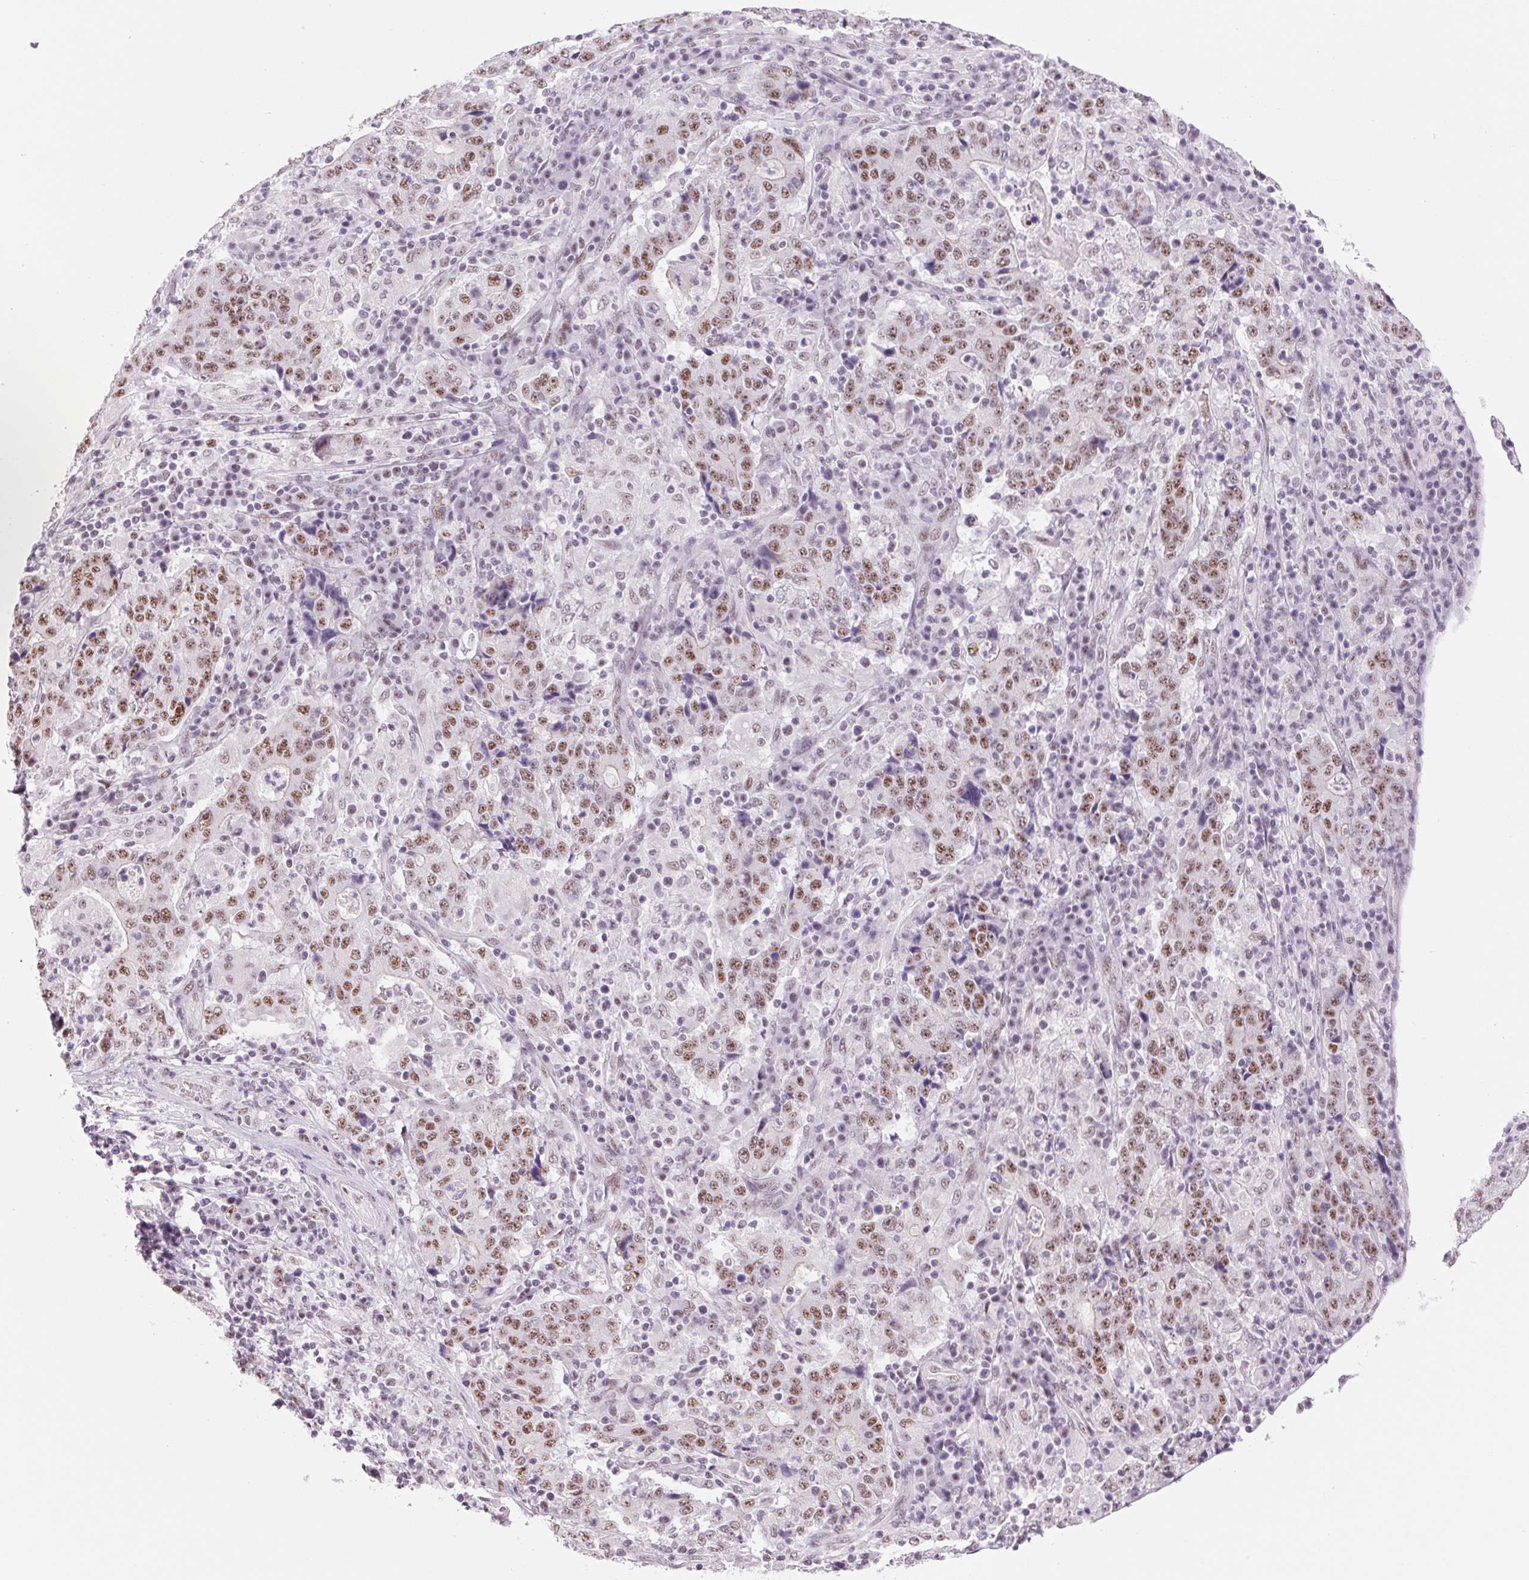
{"staining": {"intensity": "moderate", "quantity": ">75%", "location": "nuclear"}, "tissue": "stomach cancer", "cell_type": "Tumor cells", "image_type": "cancer", "snomed": [{"axis": "morphology", "description": "Normal tissue, NOS"}, {"axis": "morphology", "description": "Adenocarcinoma, NOS"}, {"axis": "topography", "description": "Stomach, upper"}, {"axis": "topography", "description": "Stomach"}], "caption": "This is a histology image of IHC staining of adenocarcinoma (stomach), which shows moderate expression in the nuclear of tumor cells.", "gene": "ZC3H14", "patient": {"sex": "male", "age": 59}}